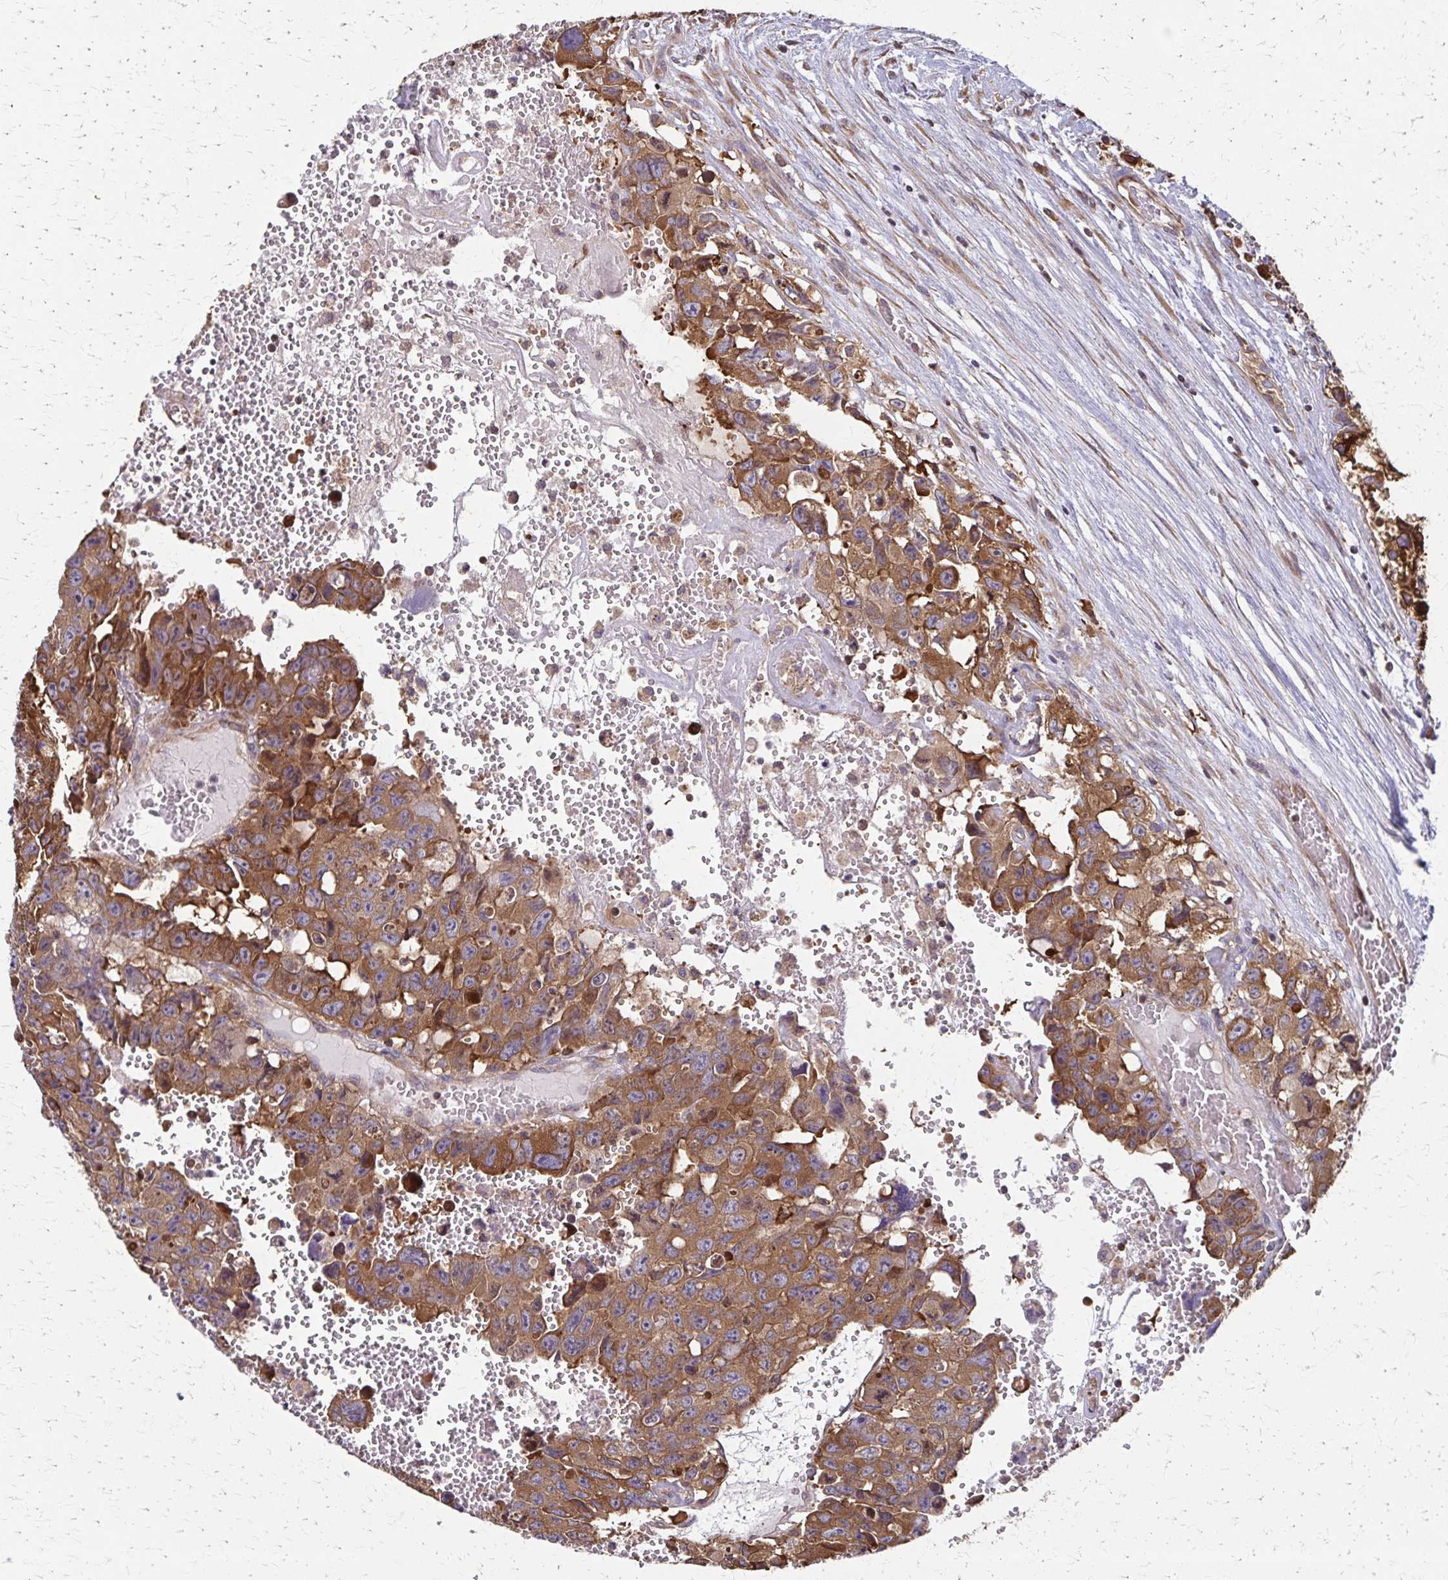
{"staining": {"intensity": "moderate", "quantity": ">75%", "location": "cytoplasmic/membranous"}, "tissue": "testis cancer", "cell_type": "Tumor cells", "image_type": "cancer", "snomed": [{"axis": "morphology", "description": "Seminoma, NOS"}, {"axis": "topography", "description": "Testis"}], "caption": "Testis cancer stained with immunohistochemistry reveals moderate cytoplasmic/membranous positivity in about >75% of tumor cells.", "gene": "EEF2", "patient": {"sex": "male", "age": 26}}